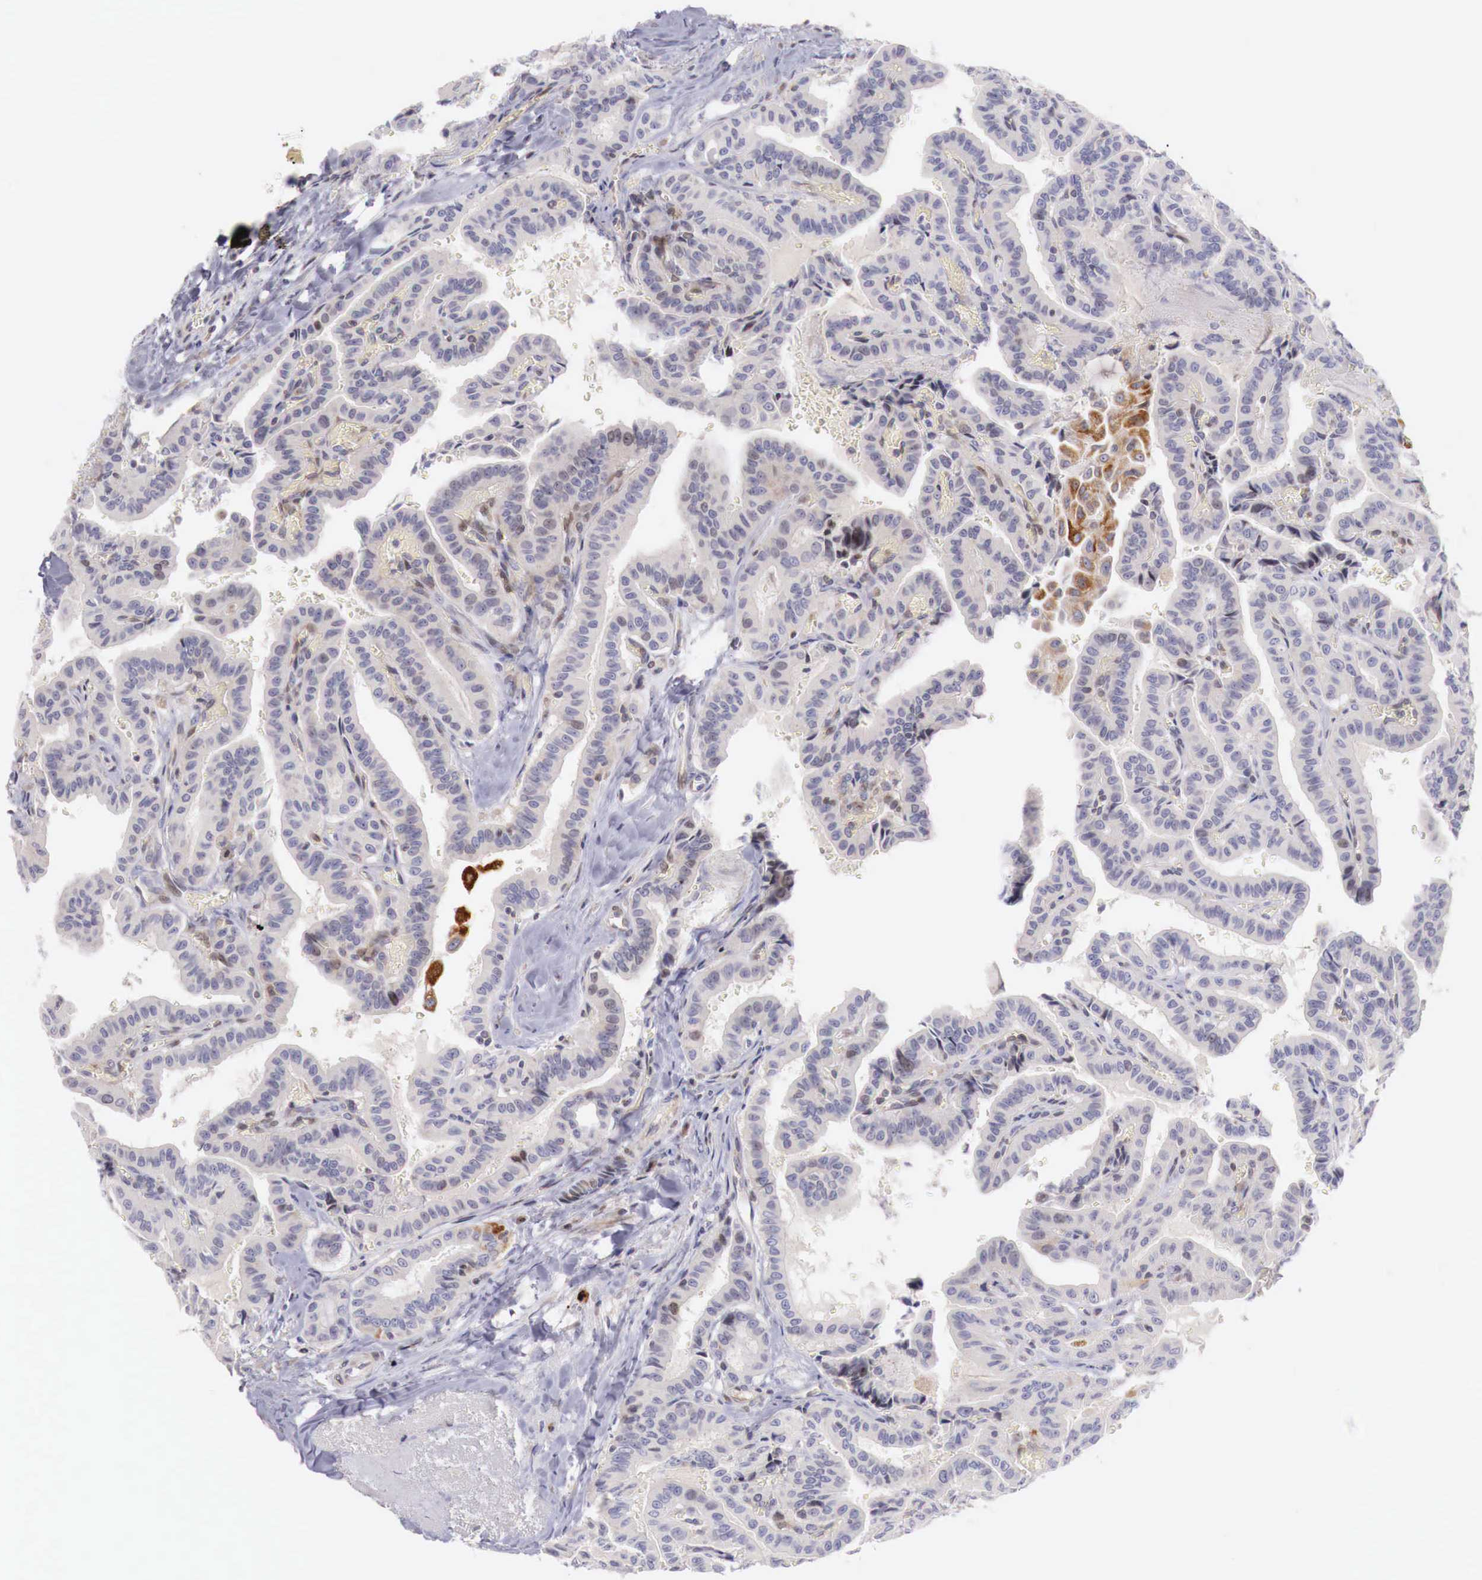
{"staining": {"intensity": "strong", "quantity": "25%-75%", "location": "cytoplasmic/membranous"}, "tissue": "thyroid cancer", "cell_type": "Tumor cells", "image_type": "cancer", "snomed": [{"axis": "morphology", "description": "Papillary adenocarcinoma, NOS"}, {"axis": "topography", "description": "Thyroid gland"}], "caption": "Thyroid papillary adenocarcinoma tissue demonstrates strong cytoplasmic/membranous expression in approximately 25%-75% of tumor cells", "gene": "CLCN5", "patient": {"sex": "male", "age": 87}}